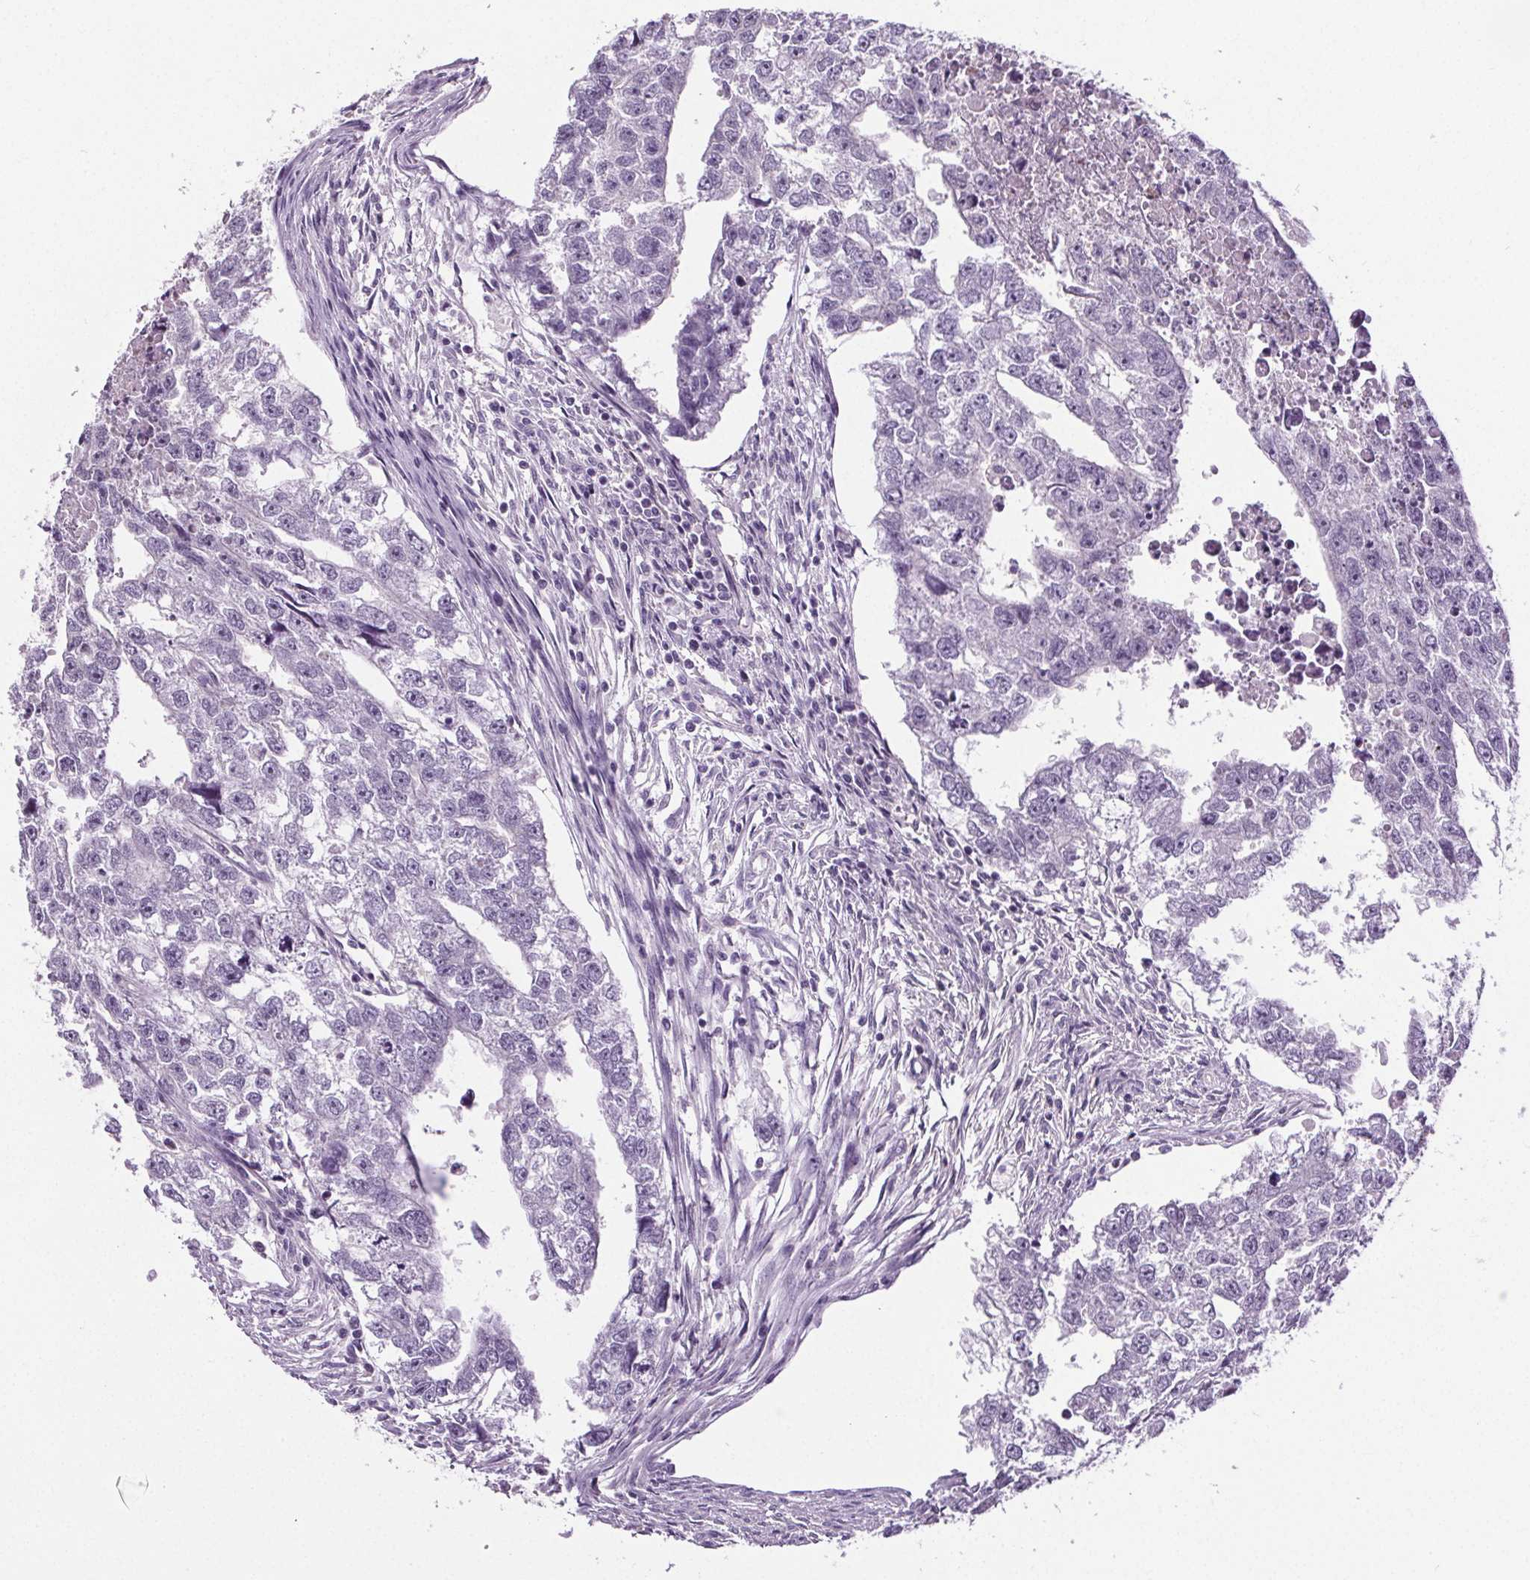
{"staining": {"intensity": "negative", "quantity": "none", "location": "none"}, "tissue": "testis cancer", "cell_type": "Tumor cells", "image_type": "cancer", "snomed": [{"axis": "morphology", "description": "Carcinoma, Embryonal, NOS"}, {"axis": "morphology", "description": "Teratoma, malignant, NOS"}, {"axis": "topography", "description": "Testis"}], "caption": "DAB immunohistochemical staining of malignant teratoma (testis) reveals no significant positivity in tumor cells.", "gene": "GPIHBP1", "patient": {"sex": "male", "age": 44}}